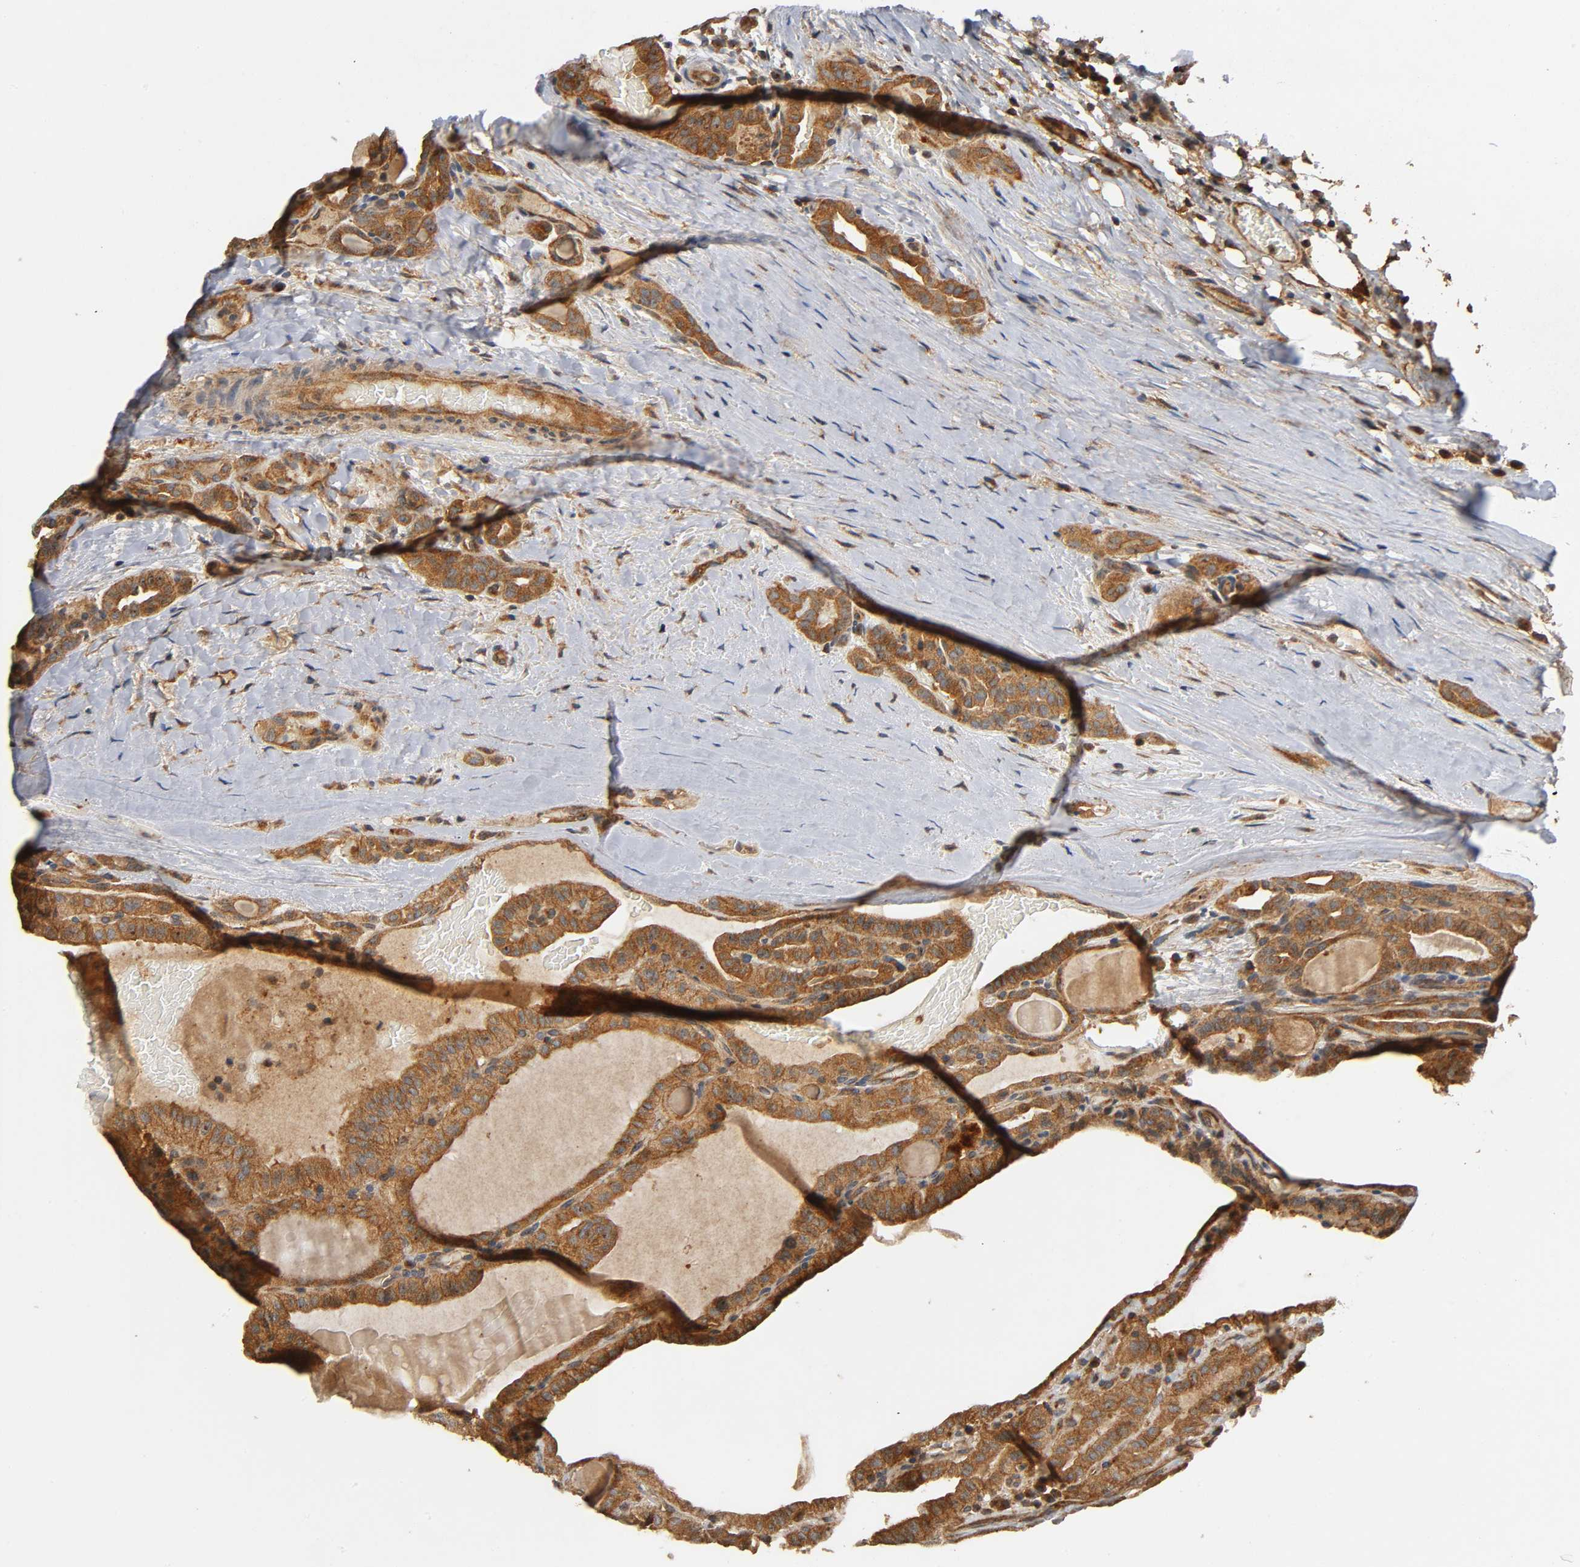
{"staining": {"intensity": "strong", "quantity": ">75%", "location": "cytoplasmic/membranous"}, "tissue": "thyroid cancer", "cell_type": "Tumor cells", "image_type": "cancer", "snomed": [{"axis": "morphology", "description": "Papillary adenocarcinoma, NOS"}, {"axis": "topography", "description": "Thyroid gland"}], "caption": "This image exhibits papillary adenocarcinoma (thyroid) stained with immunohistochemistry to label a protein in brown. The cytoplasmic/membranous of tumor cells show strong positivity for the protein. Nuclei are counter-stained blue.", "gene": "IKBKB", "patient": {"sex": "male", "age": 77}}